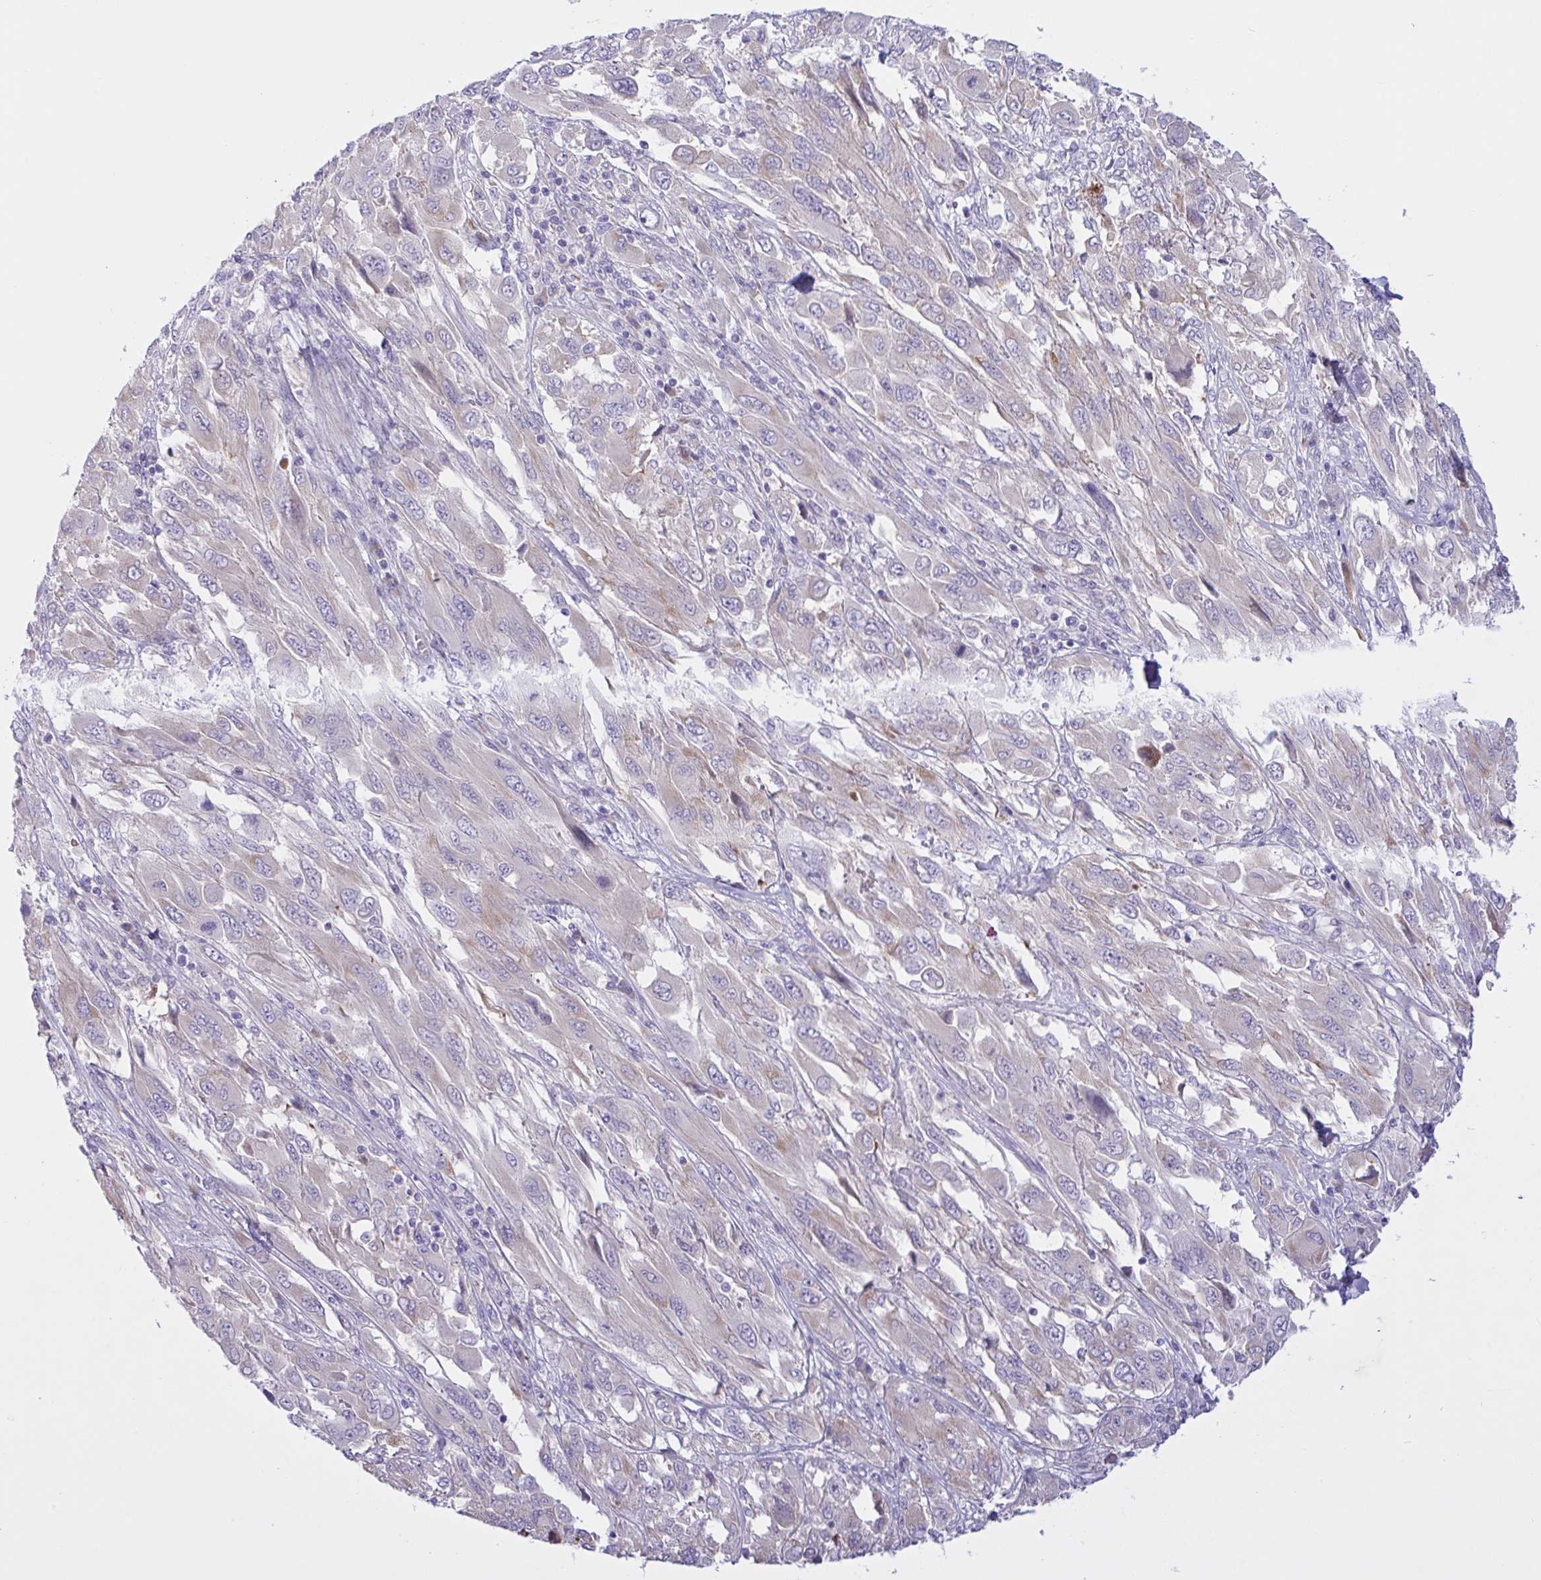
{"staining": {"intensity": "weak", "quantity": "<25%", "location": "cytoplasmic/membranous"}, "tissue": "melanoma", "cell_type": "Tumor cells", "image_type": "cancer", "snomed": [{"axis": "morphology", "description": "Malignant melanoma, NOS"}, {"axis": "topography", "description": "Skin"}], "caption": "There is no significant expression in tumor cells of malignant melanoma. (DAB (3,3'-diaminobenzidine) immunohistochemistry visualized using brightfield microscopy, high magnification).", "gene": "FAM86B1", "patient": {"sex": "female", "age": 91}}